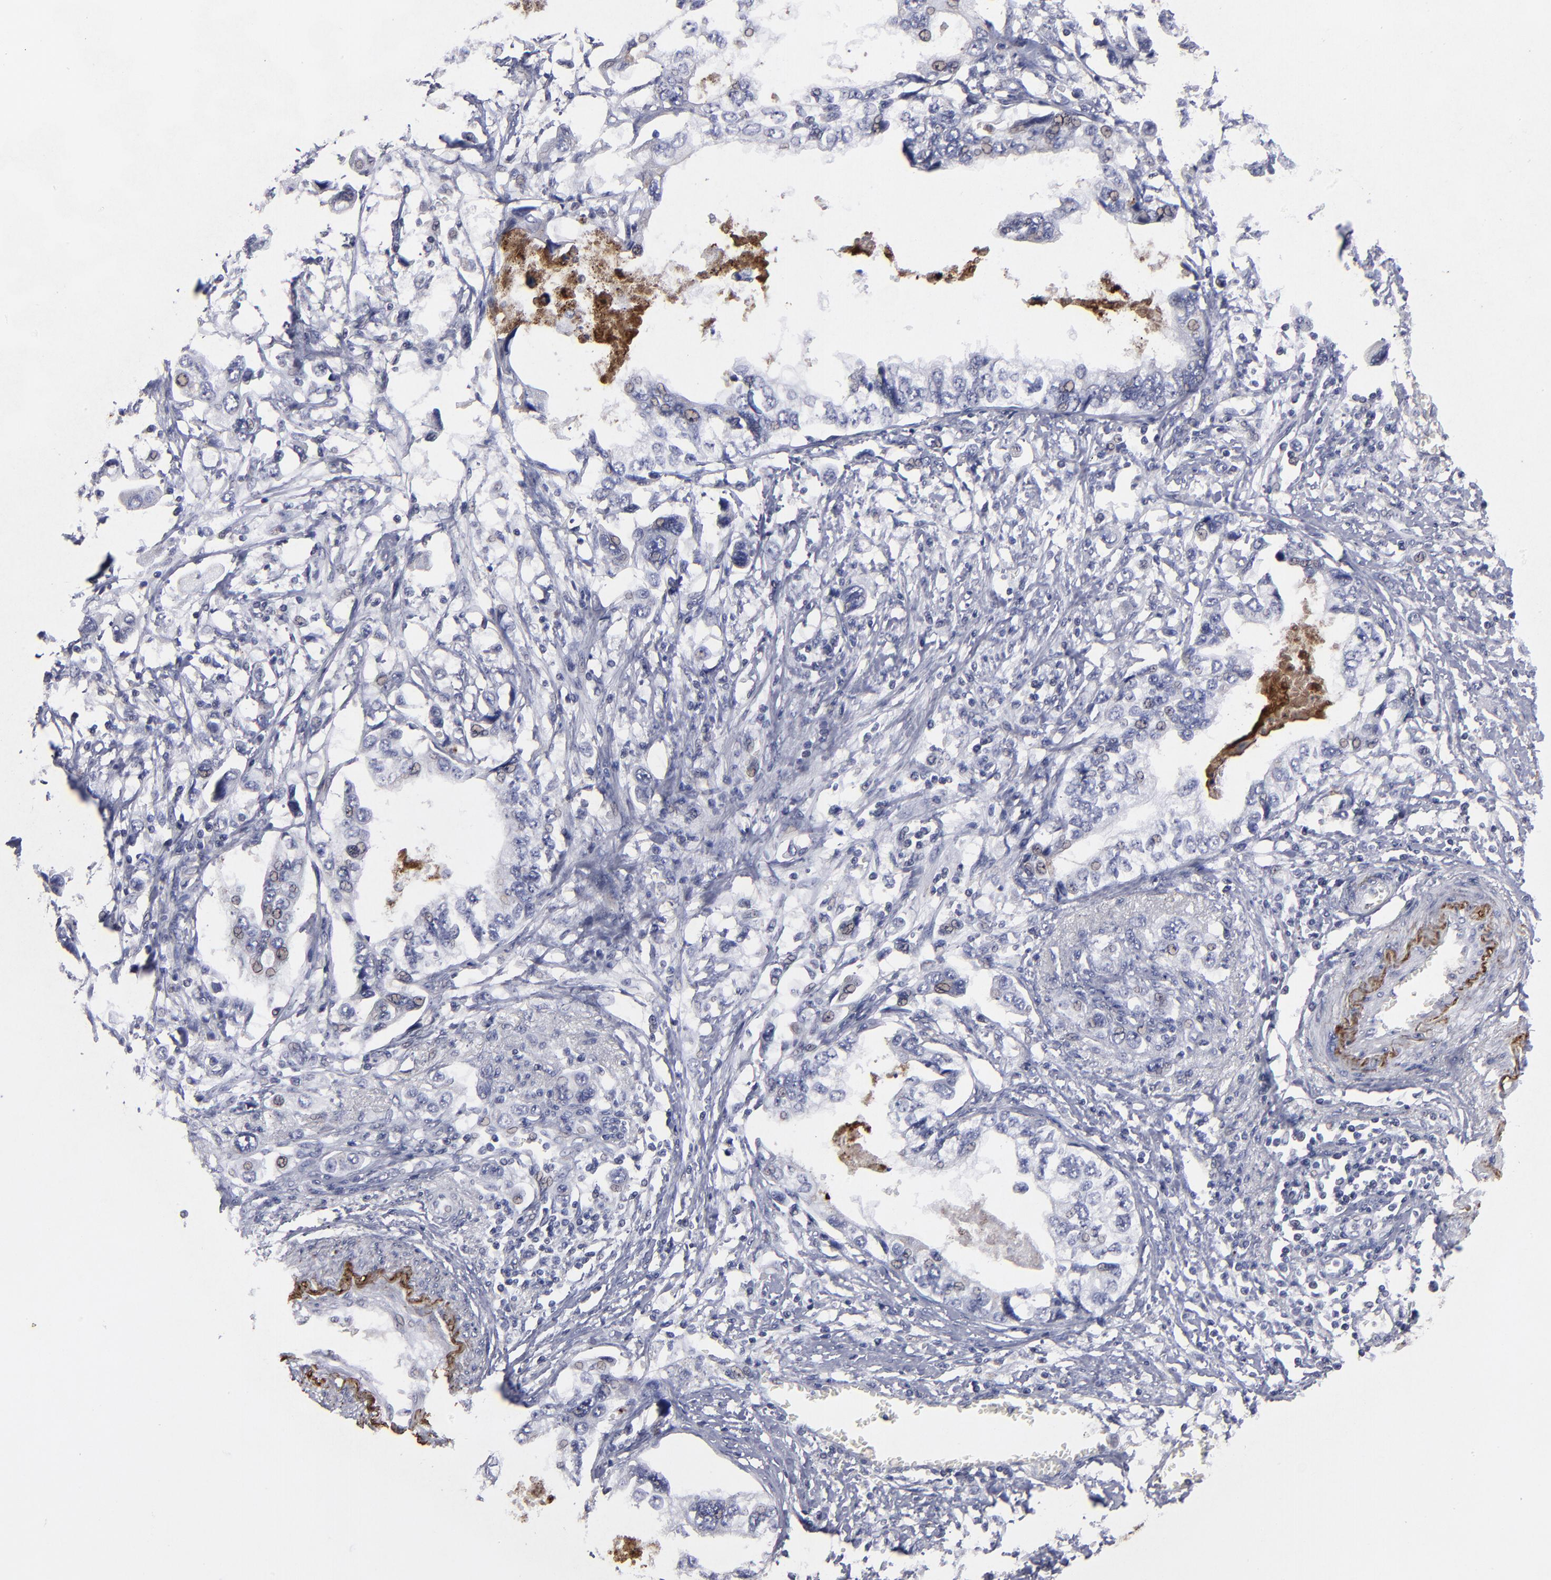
{"staining": {"intensity": "negative", "quantity": "none", "location": "none"}, "tissue": "stomach cancer", "cell_type": "Tumor cells", "image_type": "cancer", "snomed": [{"axis": "morphology", "description": "Adenocarcinoma, NOS"}, {"axis": "topography", "description": "Pancreas"}, {"axis": "topography", "description": "Stomach, upper"}], "caption": "Histopathology image shows no significant protein staining in tumor cells of stomach cancer (adenocarcinoma).", "gene": "GPM6B", "patient": {"sex": "male", "age": 77}}